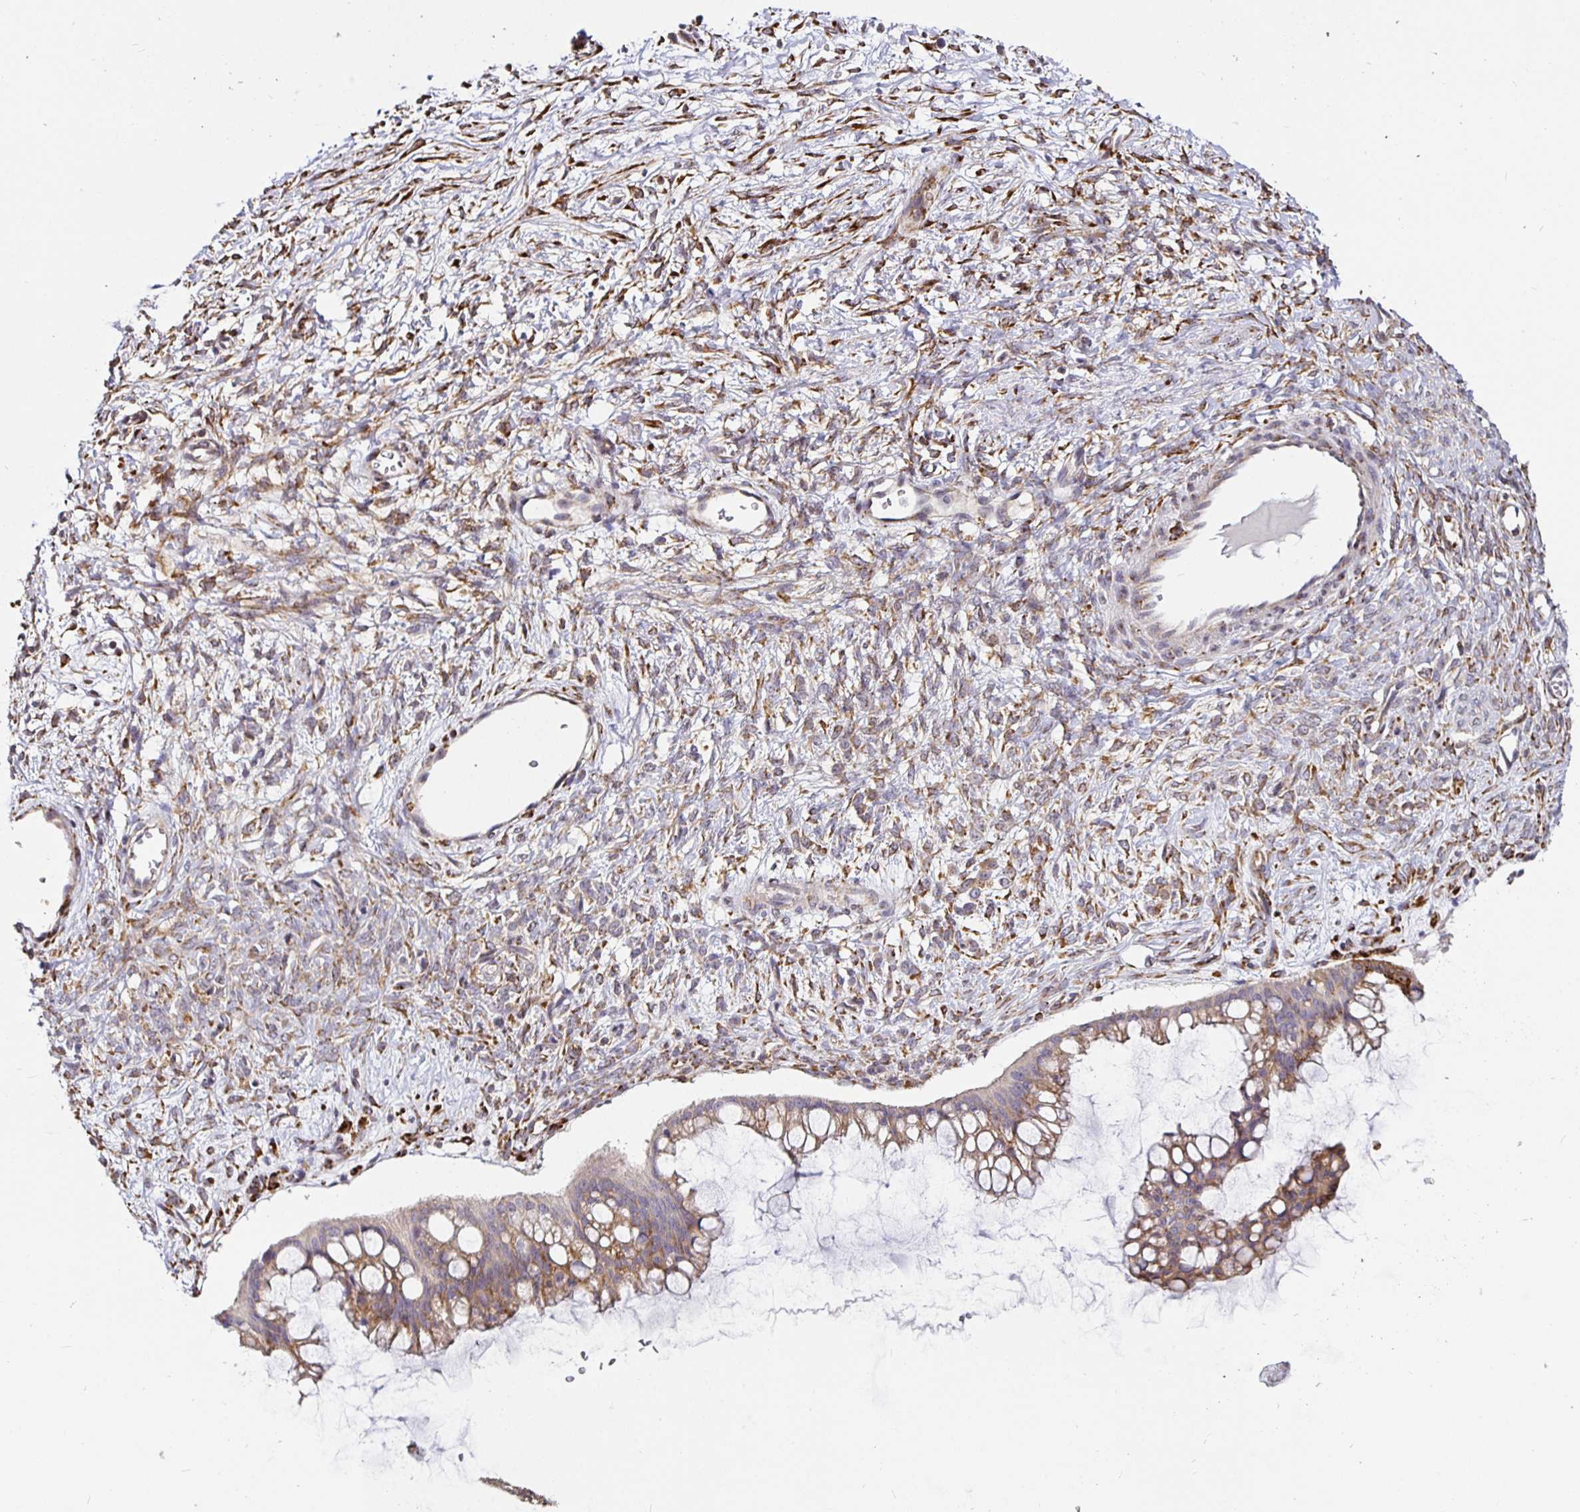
{"staining": {"intensity": "moderate", "quantity": "25%-75%", "location": "cytoplasmic/membranous"}, "tissue": "ovarian cancer", "cell_type": "Tumor cells", "image_type": "cancer", "snomed": [{"axis": "morphology", "description": "Cystadenocarcinoma, mucinous, NOS"}, {"axis": "topography", "description": "Ovary"}], "caption": "Immunohistochemical staining of ovarian cancer (mucinous cystadenocarcinoma) displays medium levels of moderate cytoplasmic/membranous protein staining in about 25%-75% of tumor cells.", "gene": "P4HA2", "patient": {"sex": "female", "age": 73}}